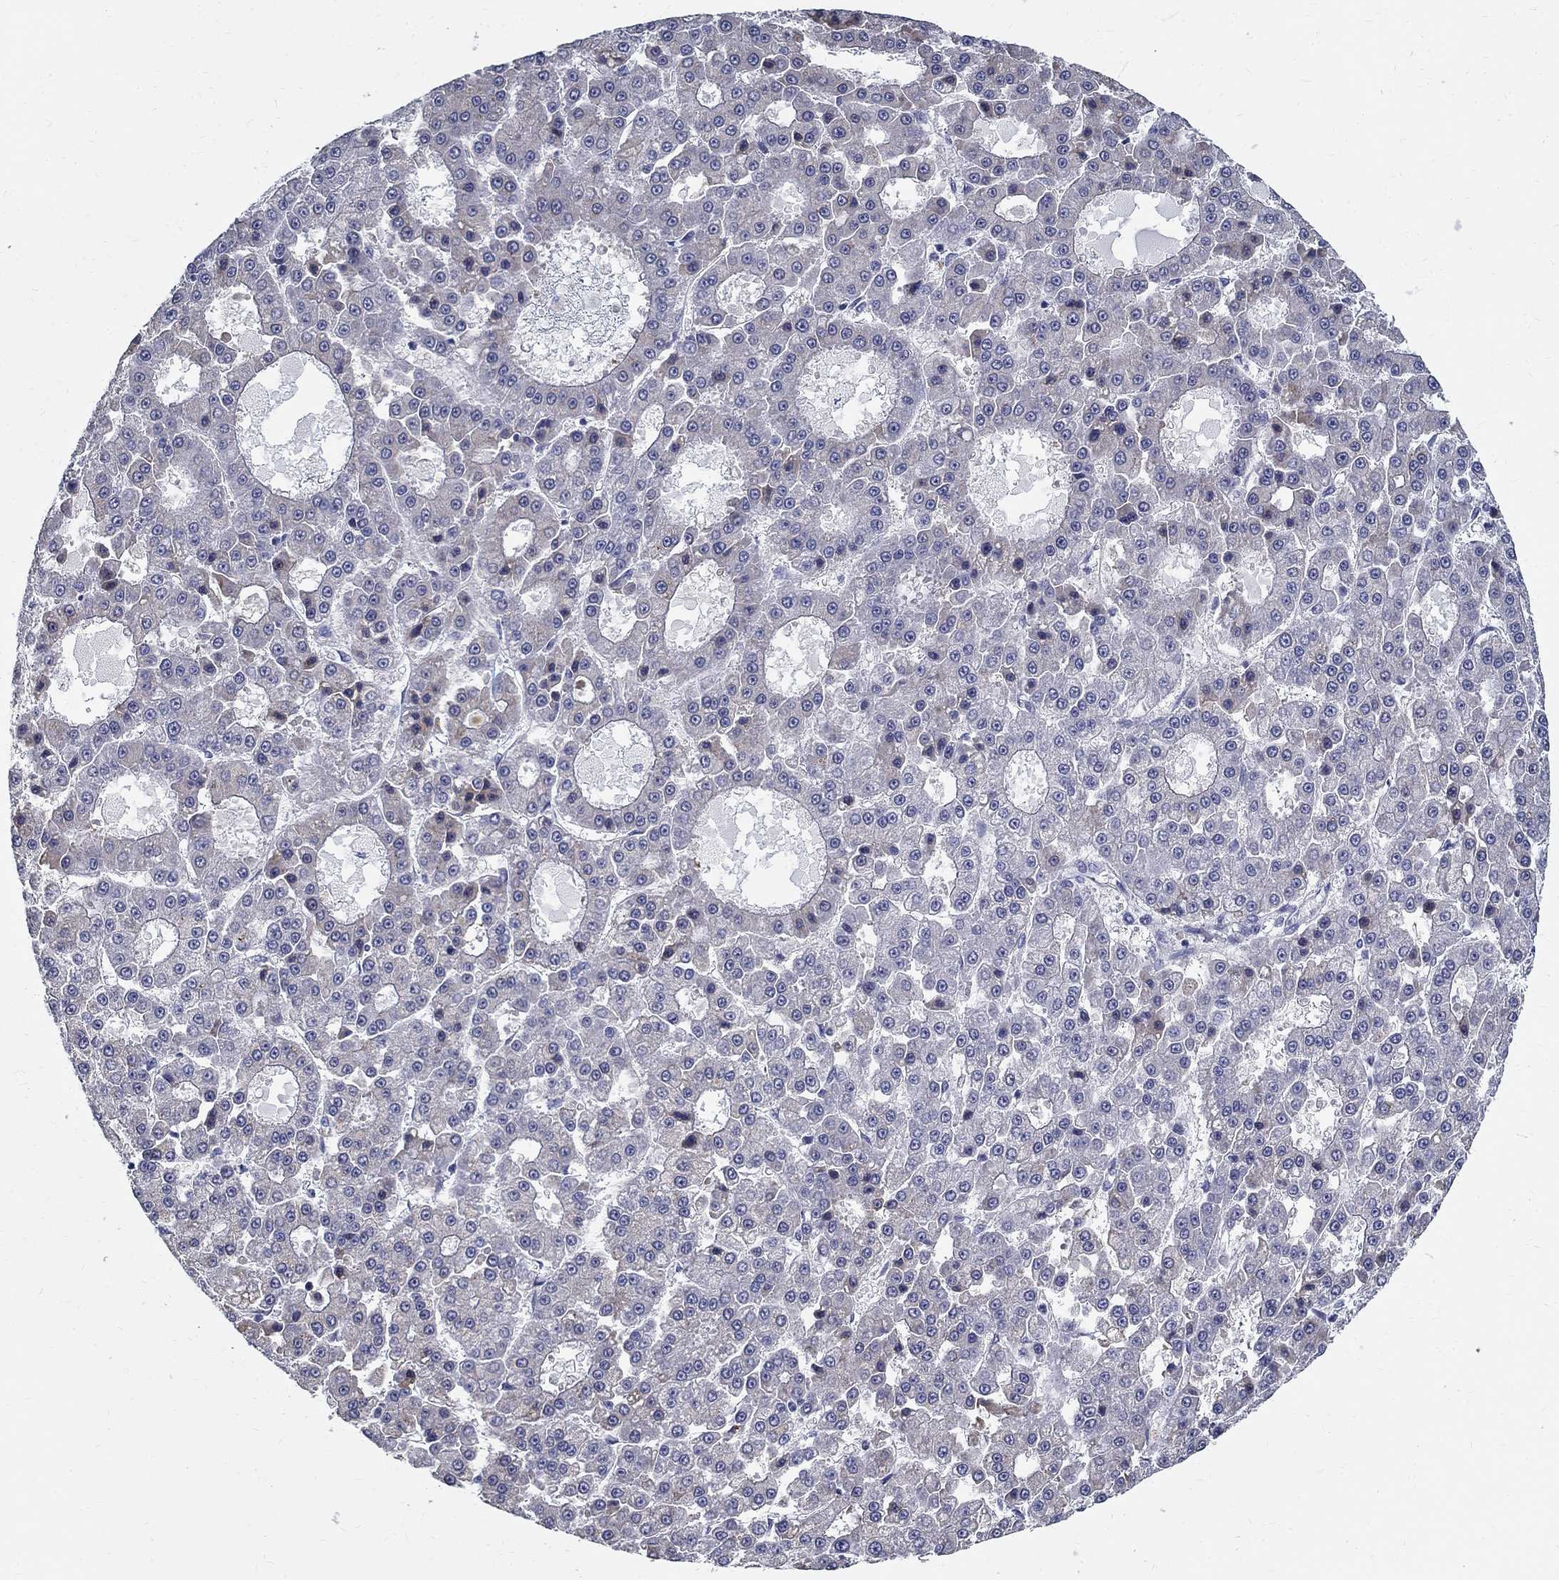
{"staining": {"intensity": "negative", "quantity": "none", "location": "none"}, "tissue": "liver cancer", "cell_type": "Tumor cells", "image_type": "cancer", "snomed": [{"axis": "morphology", "description": "Carcinoma, Hepatocellular, NOS"}, {"axis": "topography", "description": "Liver"}], "caption": "Tumor cells show no significant protein positivity in liver hepatocellular carcinoma. (Stains: DAB (3,3'-diaminobenzidine) IHC with hematoxylin counter stain, Microscopy: brightfield microscopy at high magnification).", "gene": "TGM4", "patient": {"sex": "male", "age": 70}}